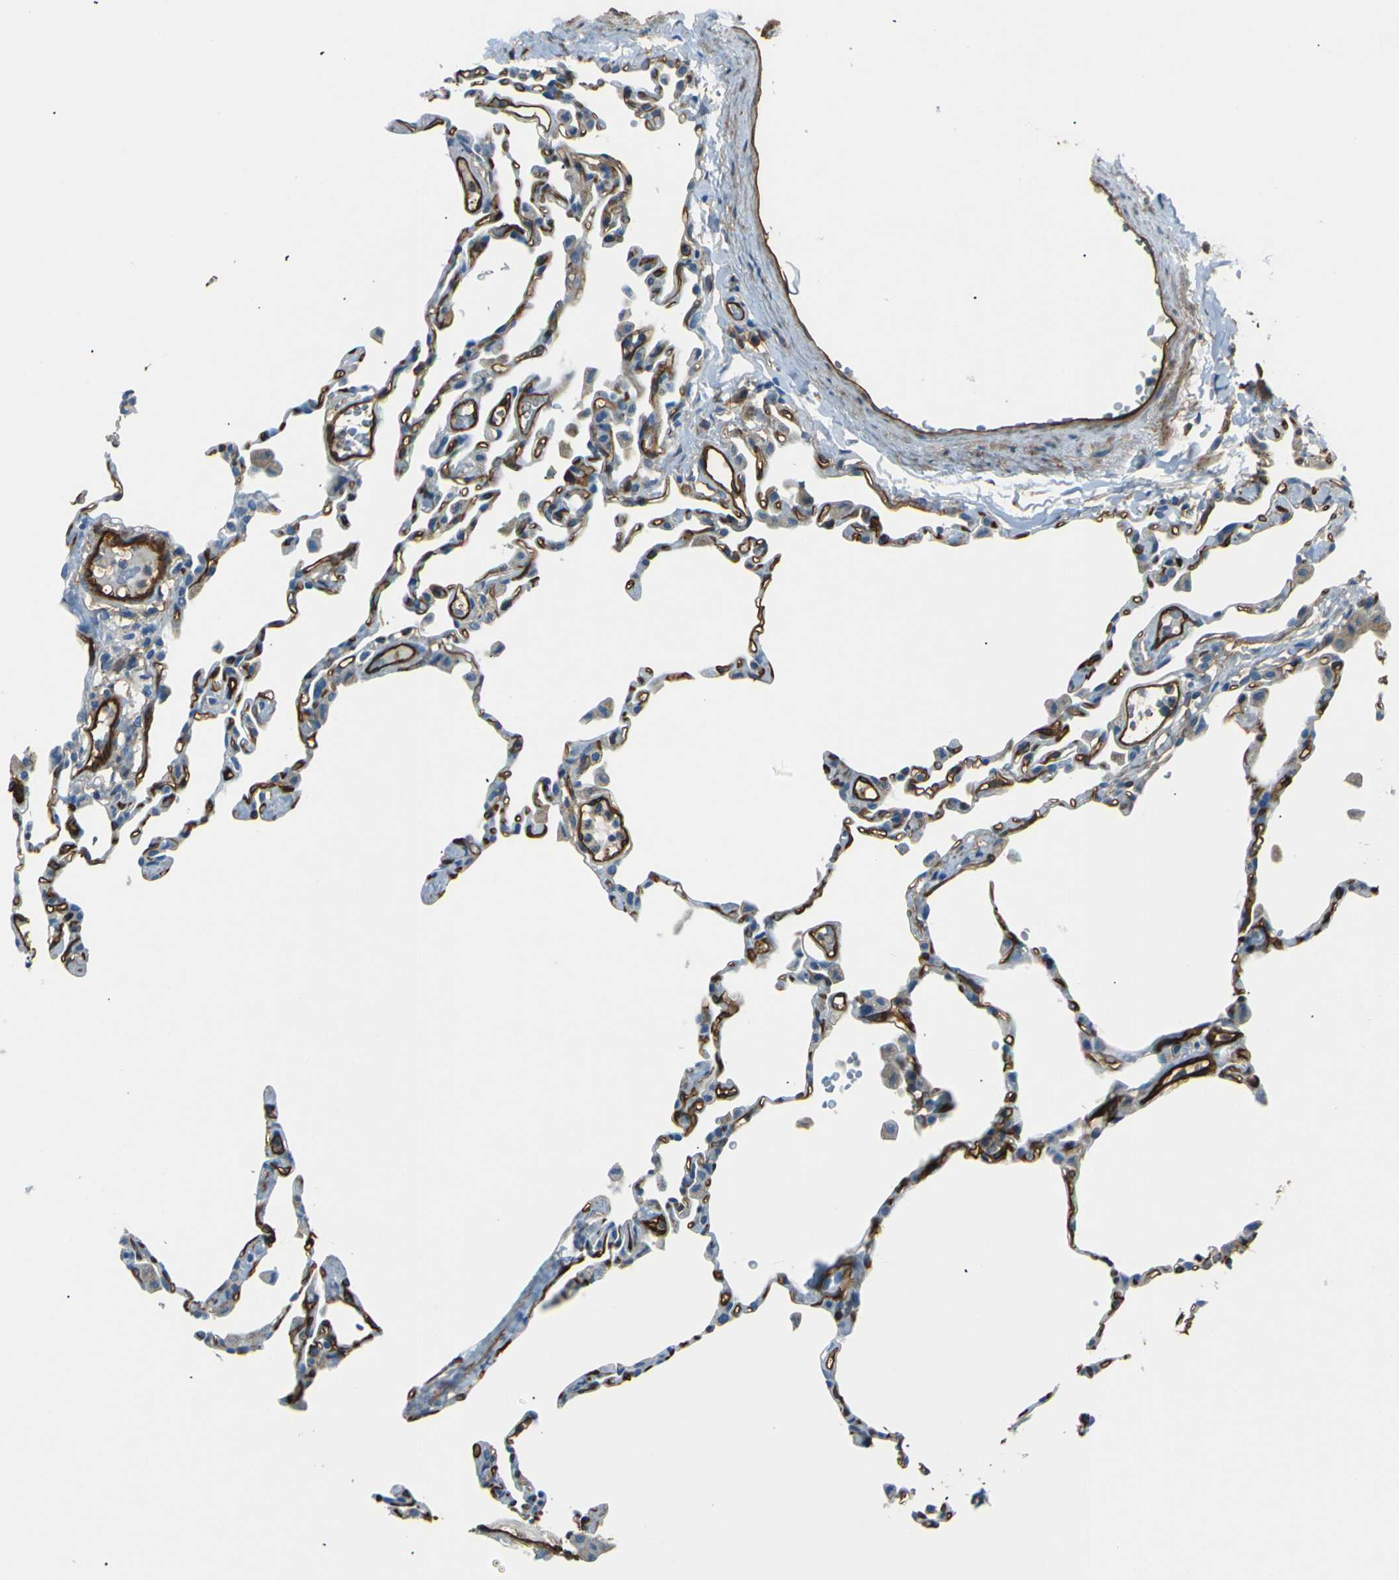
{"staining": {"intensity": "negative", "quantity": "none", "location": "none"}, "tissue": "lung", "cell_type": "Alveolar cells", "image_type": "normal", "snomed": [{"axis": "morphology", "description": "Normal tissue, NOS"}, {"axis": "topography", "description": "Lung"}], "caption": "The IHC image has no significant staining in alveolar cells of lung.", "gene": "ENTPD1", "patient": {"sex": "female", "age": 49}}